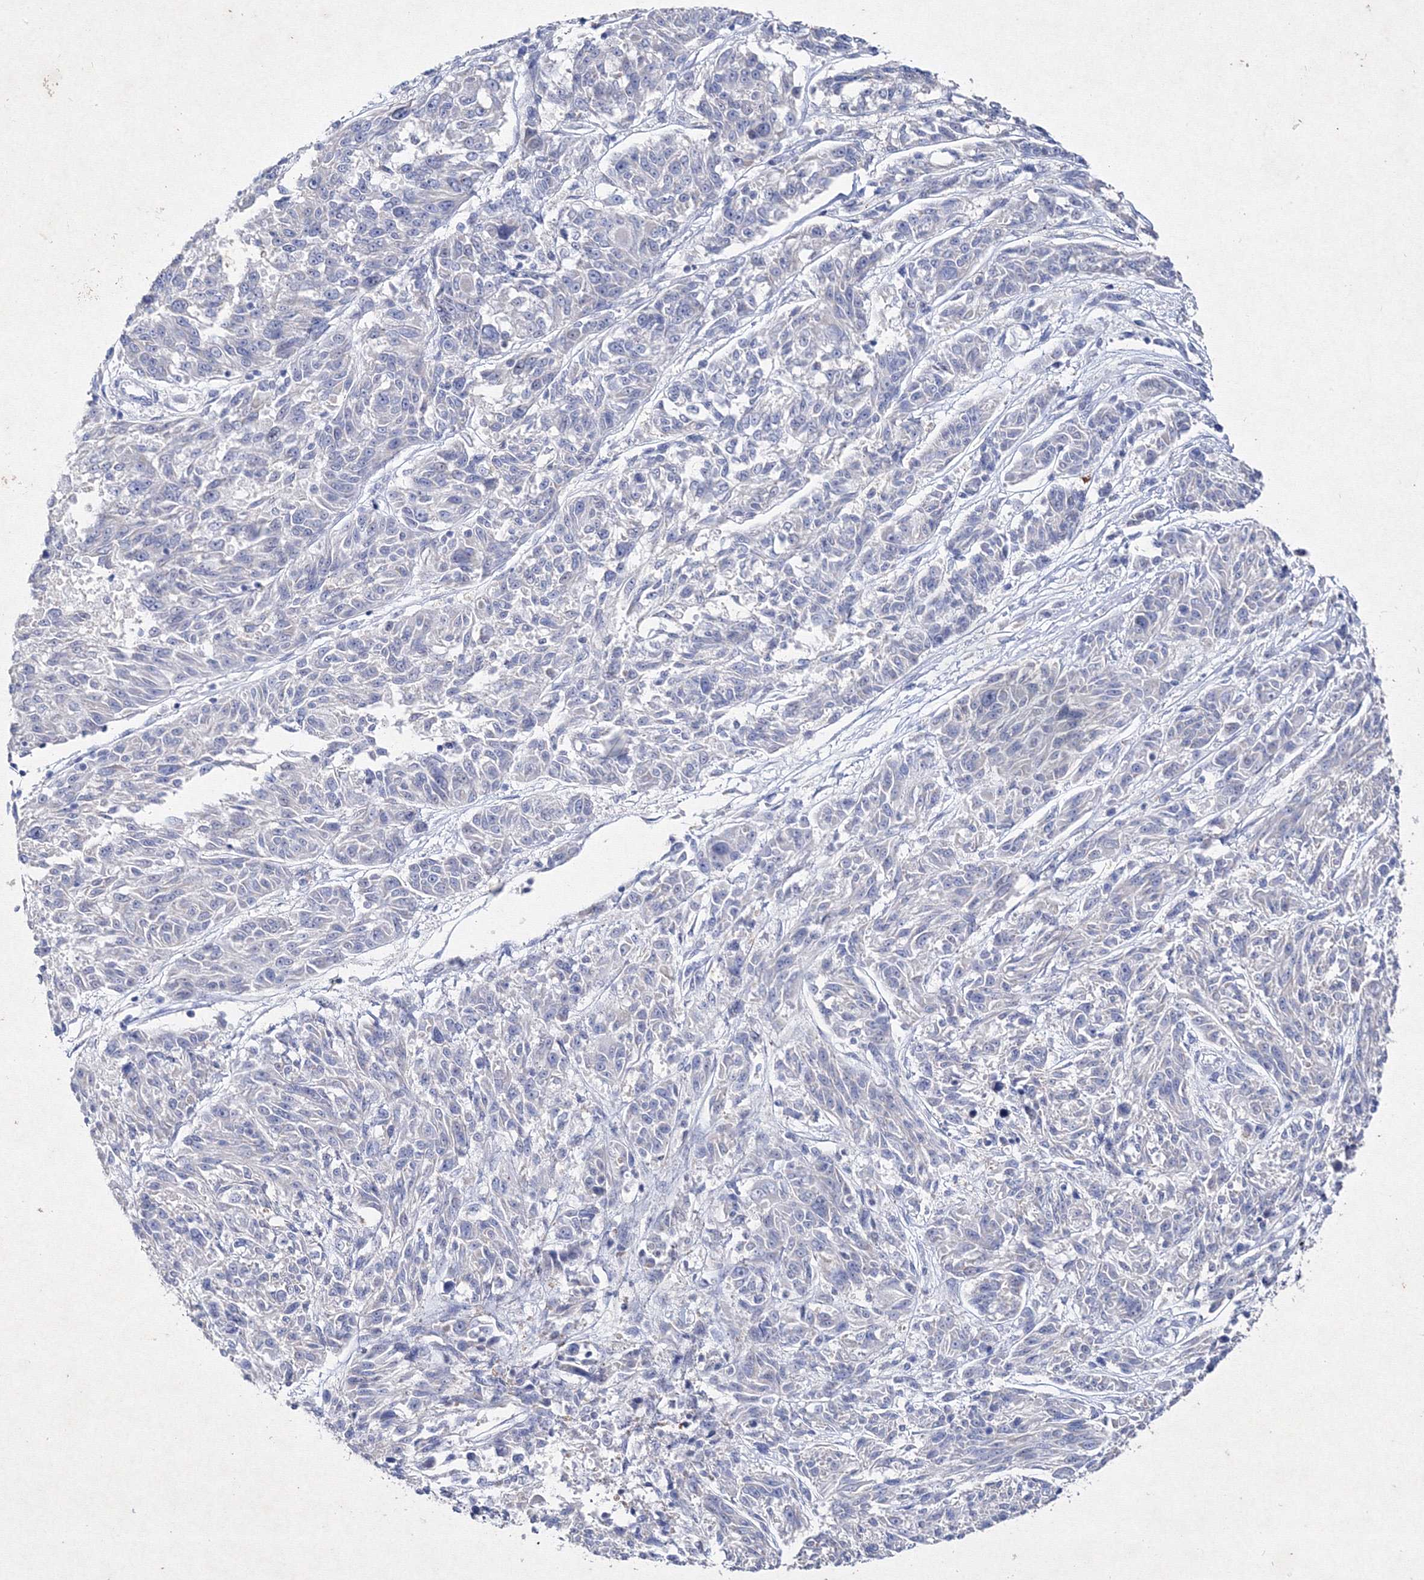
{"staining": {"intensity": "negative", "quantity": "none", "location": "none"}, "tissue": "melanoma", "cell_type": "Tumor cells", "image_type": "cancer", "snomed": [{"axis": "morphology", "description": "Malignant melanoma, NOS"}, {"axis": "topography", "description": "Skin"}], "caption": "There is no significant expression in tumor cells of melanoma. (DAB IHC with hematoxylin counter stain).", "gene": "SMIM29", "patient": {"sex": "male", "age": 53}}